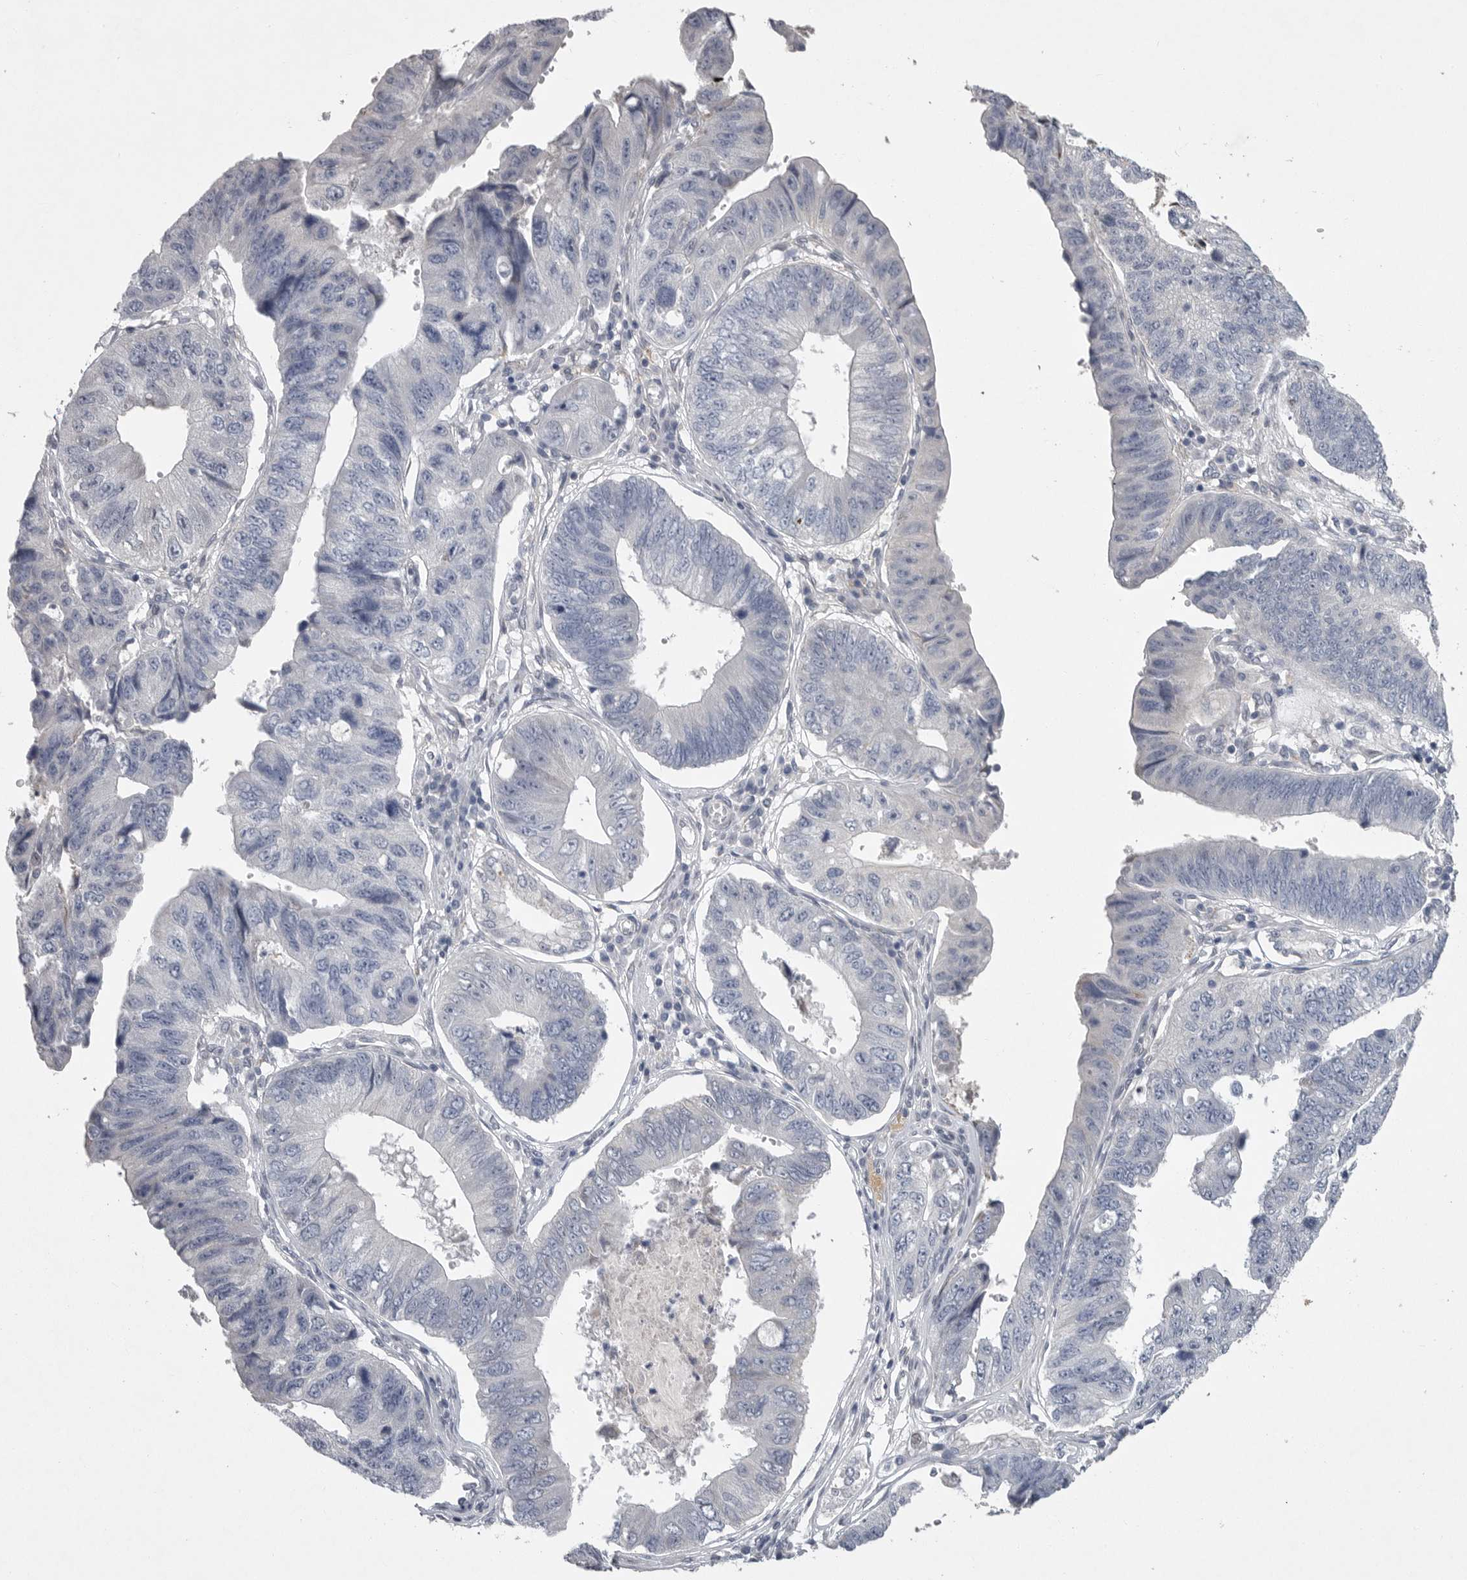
{"staining": {"intensity": "negative", "quantity": "none", "location": "none"}, "tissue": "stomach cancer", "cell_type": "Tumor cells", "image_type": "cancer", "snomed": [{"axis": "morphology", "description": "Adenocarcinoma, NOS"}, {"axis": "topography", "description": "Stomach"}], "caption": "Tumor cells show no significant positivity in adenocarcinoma (stomach).", "gene": "CRP", "patient": {"sex": "male", "age": 59}}